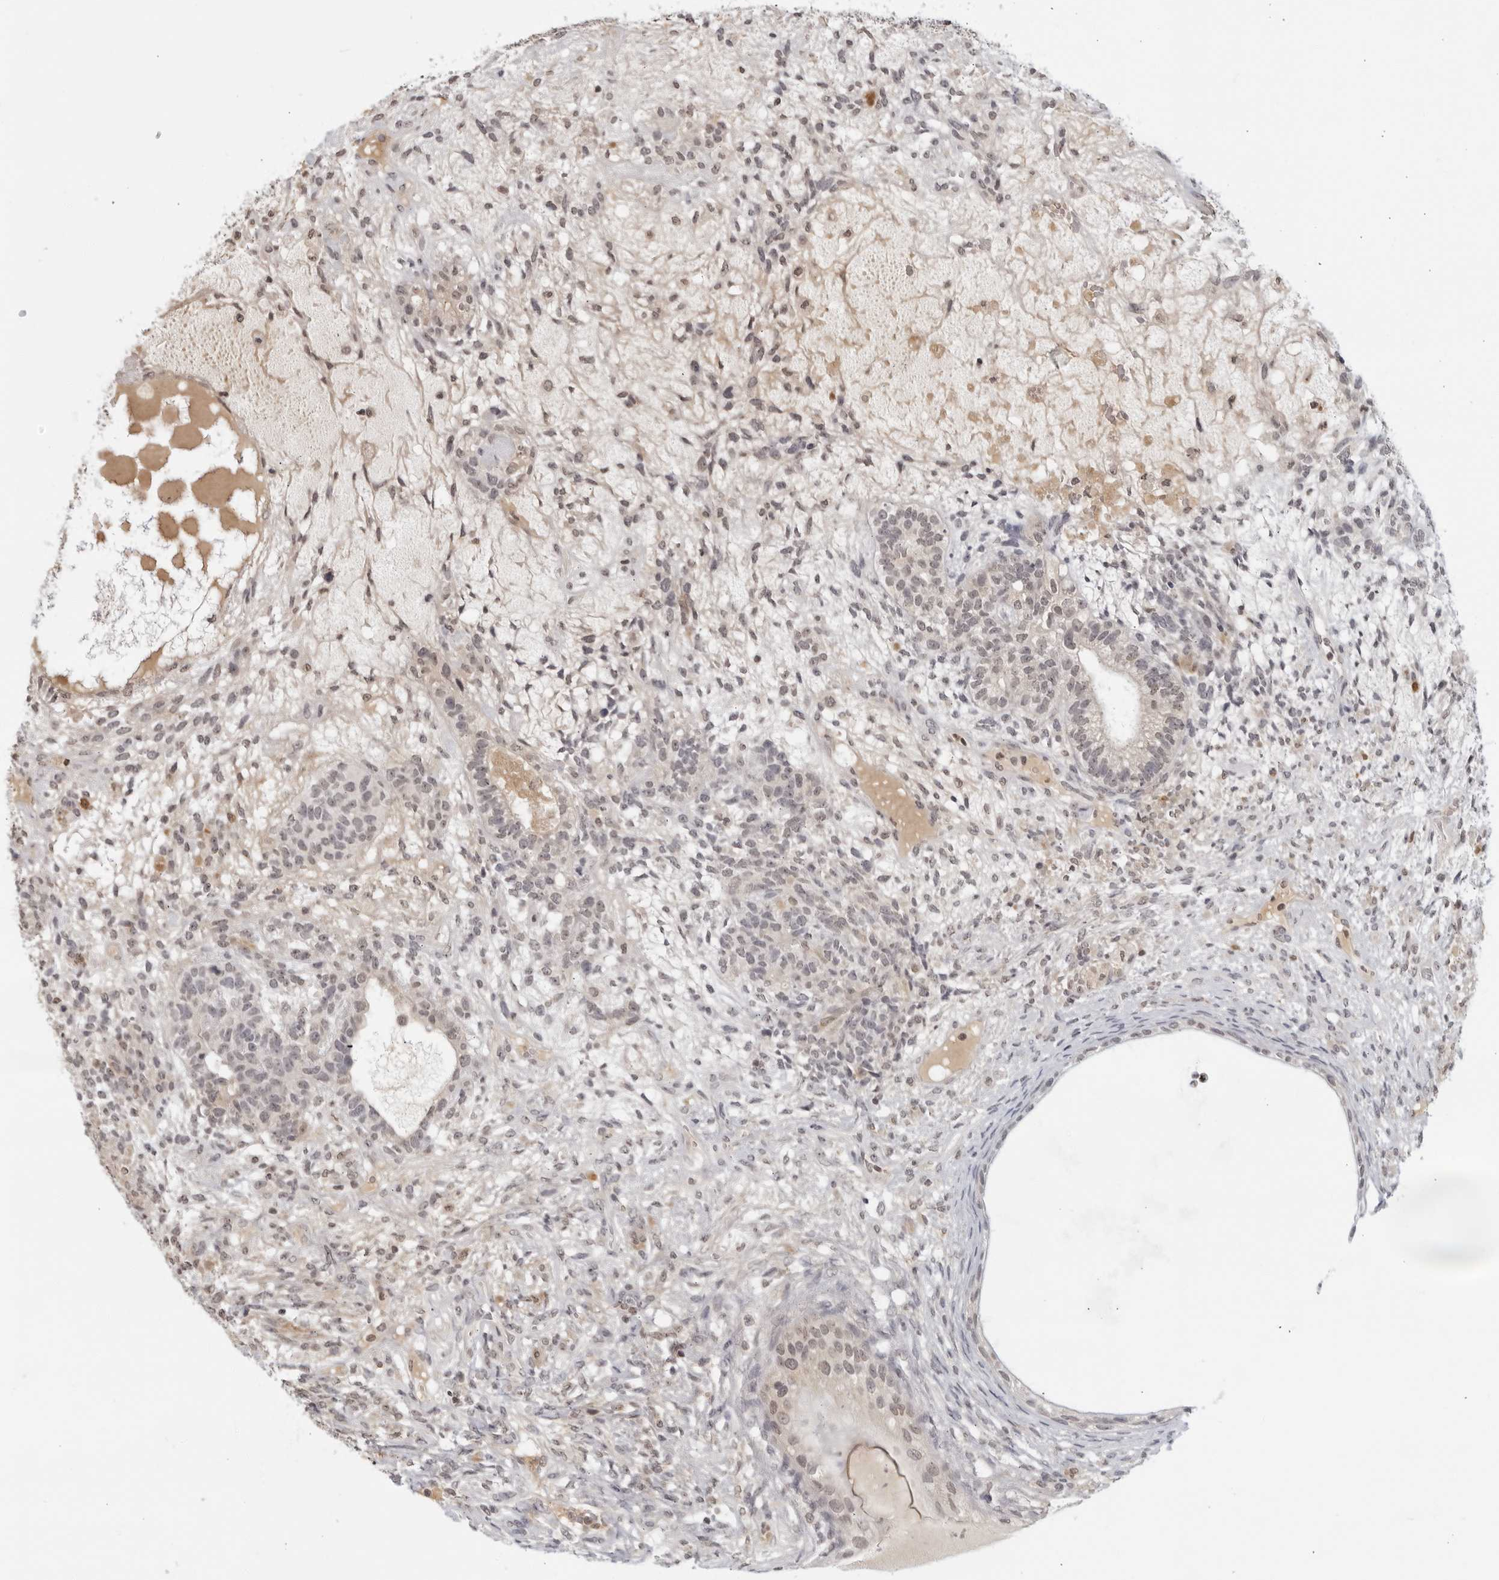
{"staining": {"intensity": "weak", "quantity": "<25%", "location": "nuclear"}, "tissue": "testis cancer", "cell_type": "Tumor cells", "image_type": "cancer", "snomed": [{"axis": "morphology", "description": "Seminoma, NOS"}, {"axis": "morphology", "description": "Carcinoma, Embryonal, NOS"}, {"axis": "topography", "description": "Testis"}], "caption": "Tumor cells are negative for protein expression in human testis cancer.", "gene": "CC2D1B", "patient": {"sex": "male", "age": 28}}